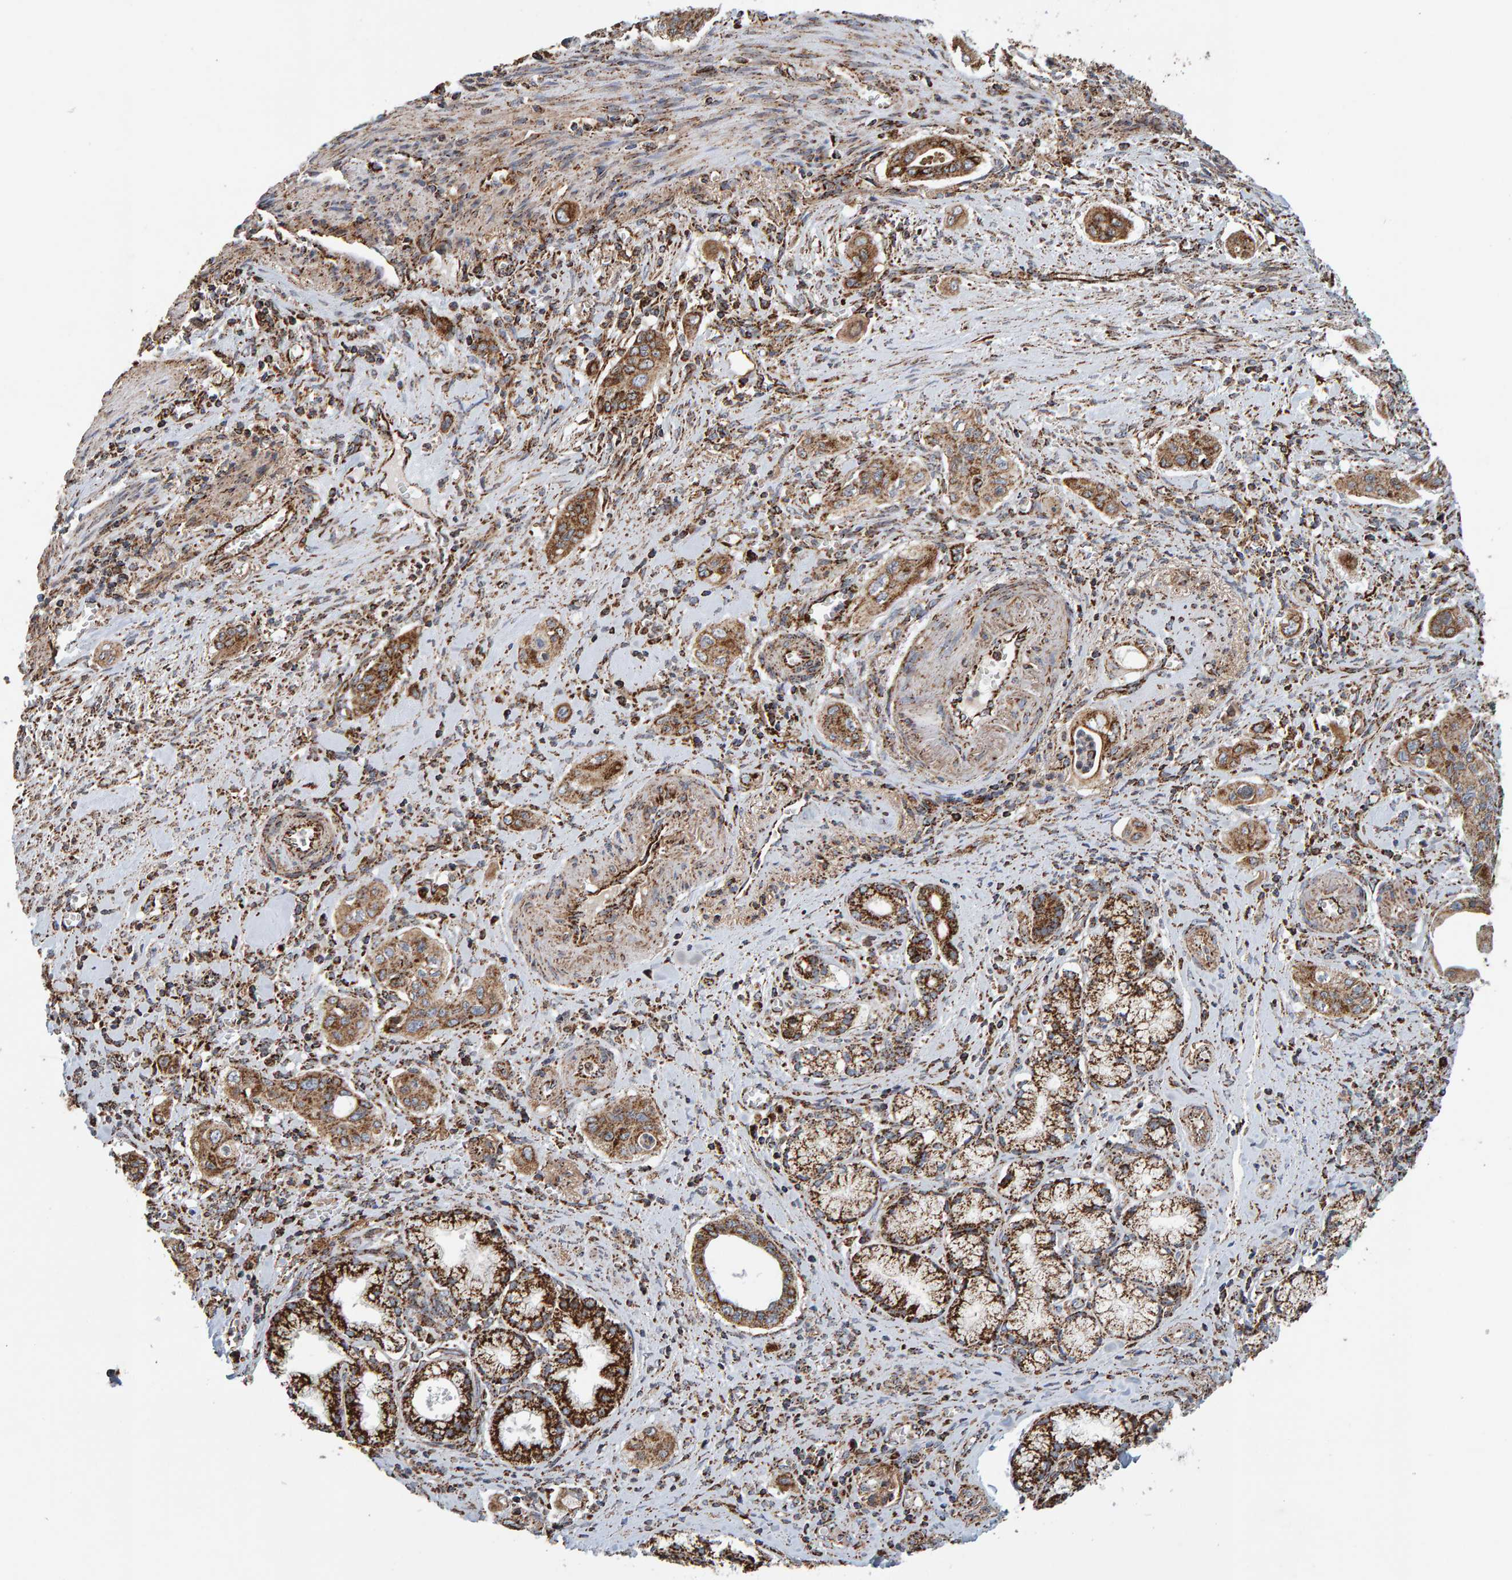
{"staining": {"intensity": "moderate", "quantity": ">75%", "location": "cytoplasmic/membranous"}, "tissue": "pancreatic cancer", "cell_type": "Tumor cells", "image_type": "cancer", "snomed": [{"axis": "morphology", "description": "Adenocarcinoma, NOS"}, {"axis": "topography", "description": "Pancreas"}], "caption": "The micrograph exhibits immunohistochemical staining of pancreatic cancer. There is moderate cytoplasmic/membranous staining is appreciated in approximately >75% of tumor cells.", "gene": "MRPL45", "patient": {"sex": "male", "age": 77}}